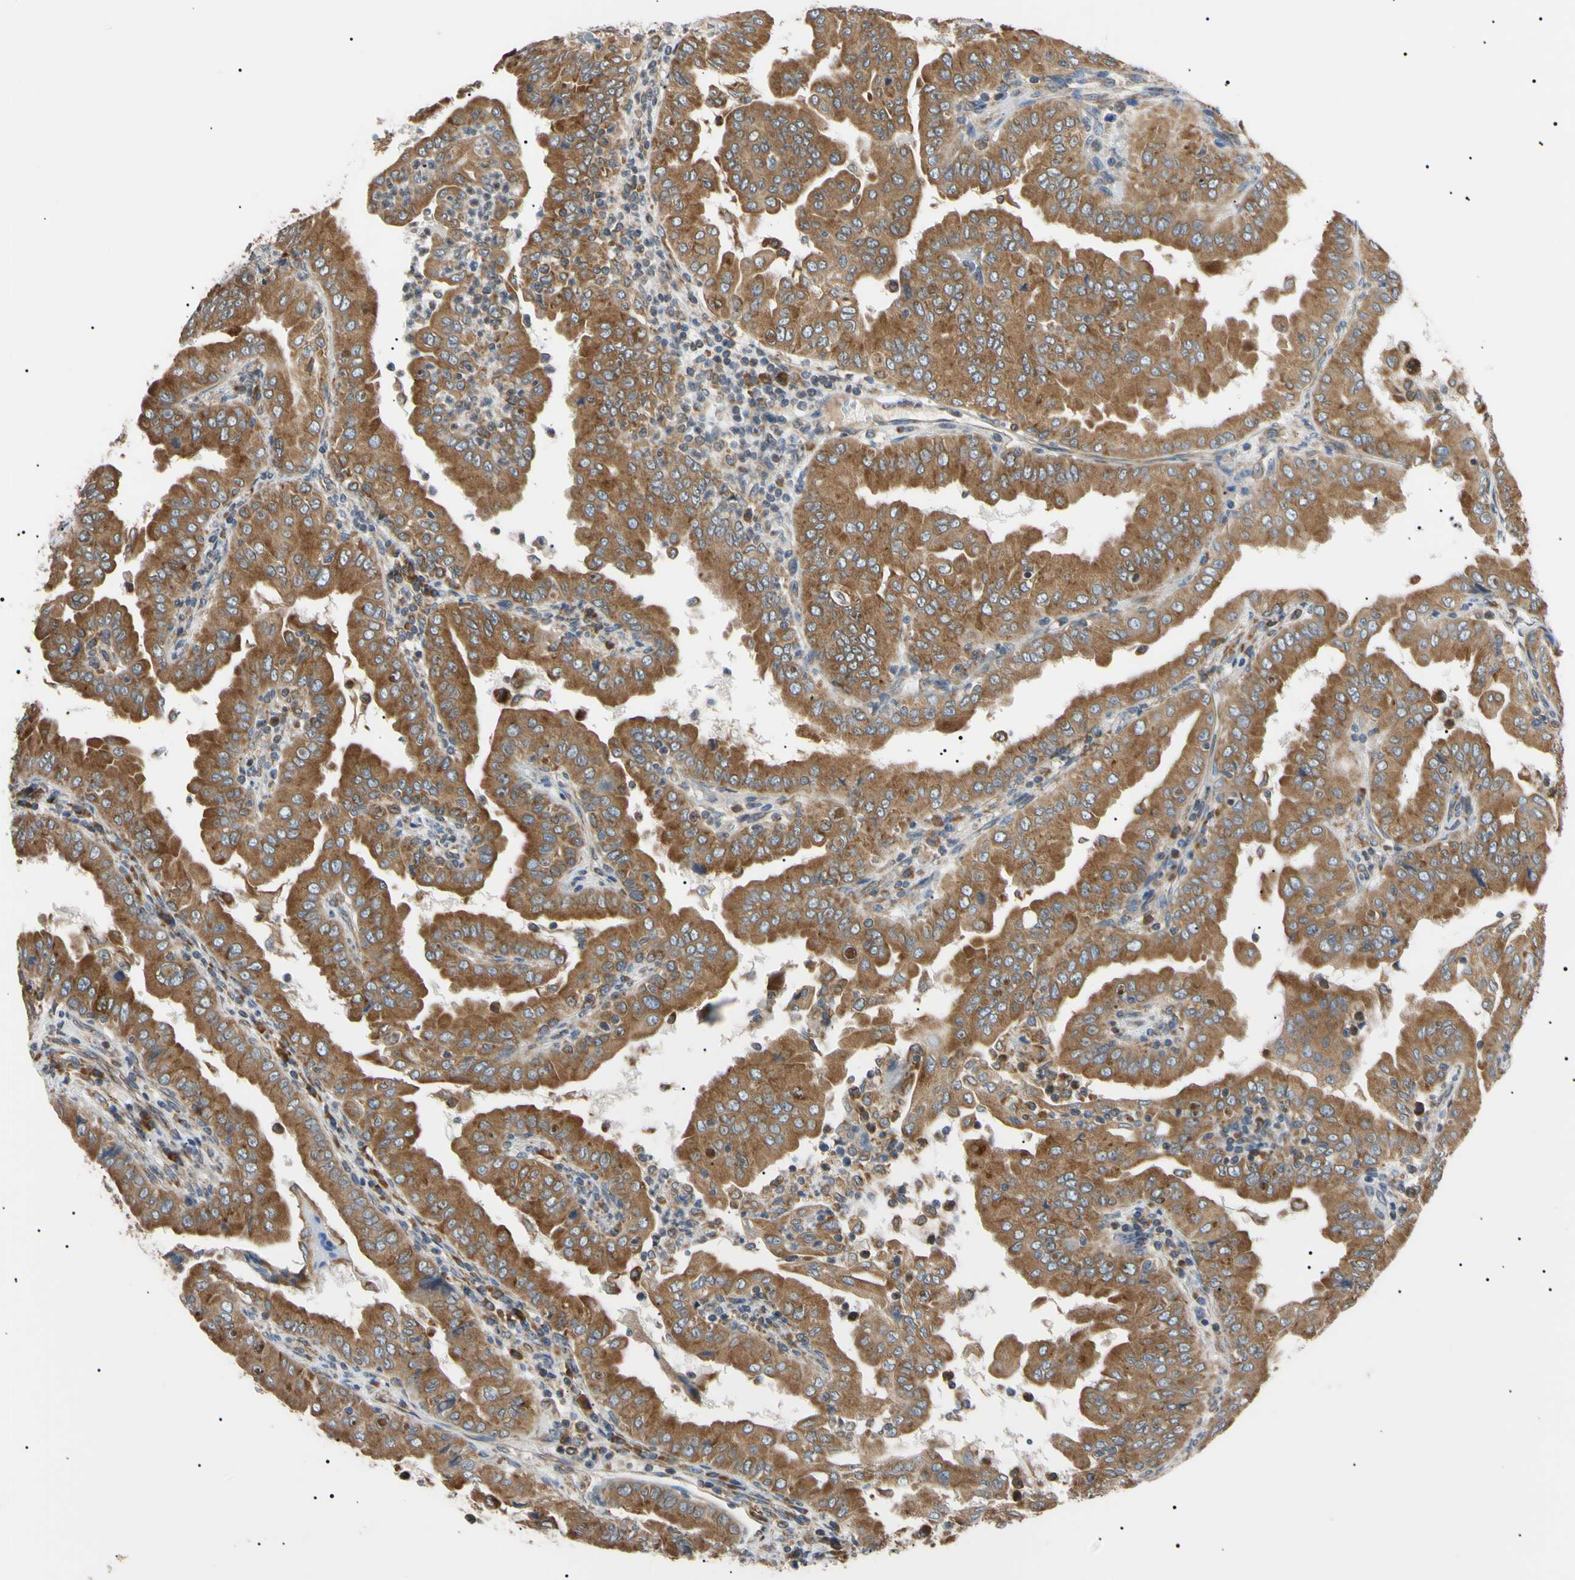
{"staining": {"intensity": "moderate", "quantity": ">75%", "location": "cytoplasmic/membranous"}, "tissue": "thyroid cancer", "cell_type": "Tumor cells", "image_type": "cancer", "snomed": [{"axis": "morphology", "description": "Papillary adenocarcinoma, NOS"}, {"axis": "topography", "description": "Thyroid gland"}], "caption": "Protein expression analysis of thyroid papillary adenocarcinoma exhibits moderate cytoplasmic/membranous expression in approximately >75% of tumor cells.", "gene": "VAPA", "patient": {"sex": "male", "age": 33}}